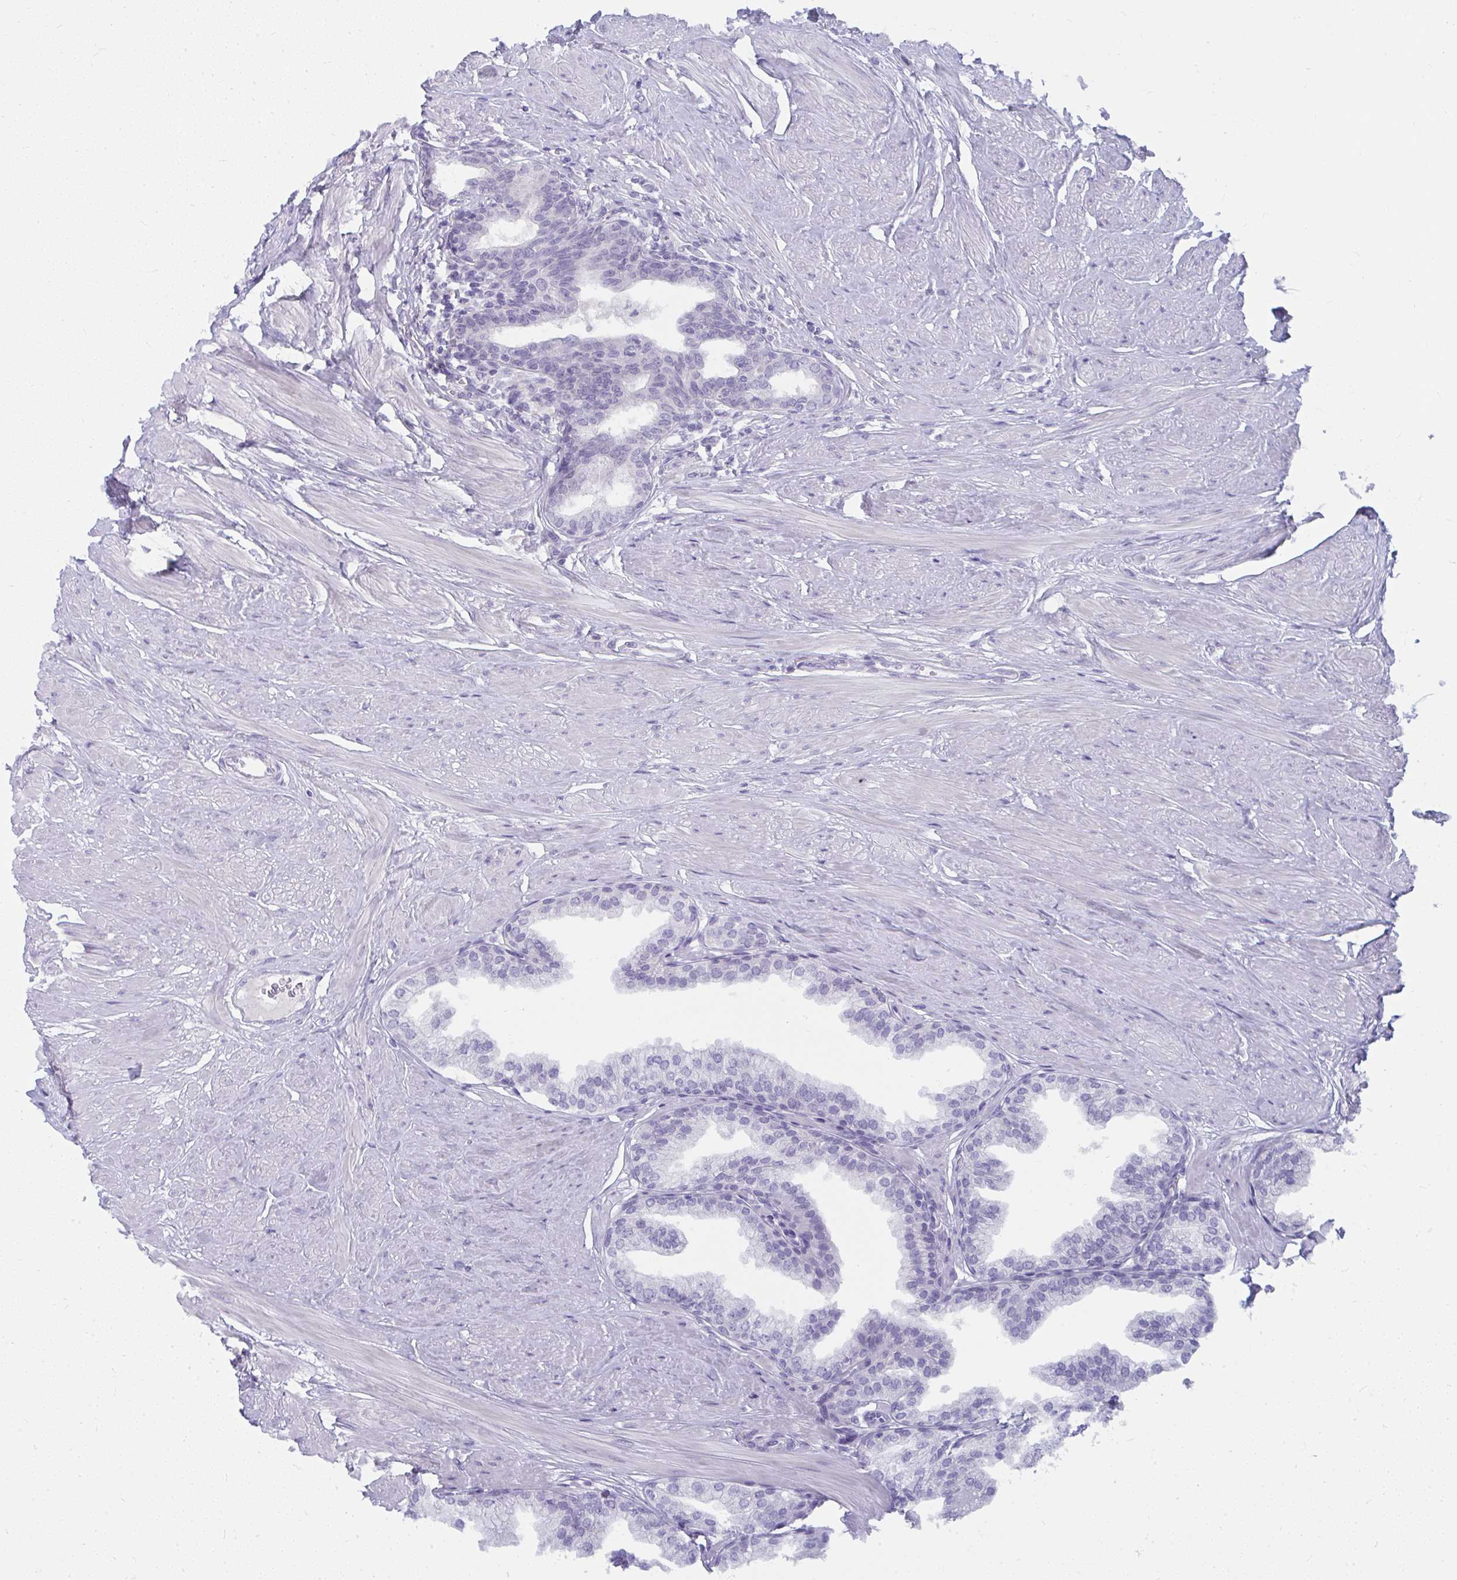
{"staining": {"intensity": "negative", "quantity": "none", "location": "none"}, "tissue": "prostate", "cell_type": "Glandular cells", "image_type": "normal", "snomed": [{"axis": "morphology", "description": "Normal tissue, NOS"}, {"axis": "topography", "description": "Prostate"}, {"axis": "topography", "description": "Peripheral nerve tissue"}], "caption": "A micrograph of prostate stained for a protein demonstrates no brown staining in glandular cells.", "gene": "UGT3A2", "patient": {"sex": "male", "age": 55}}